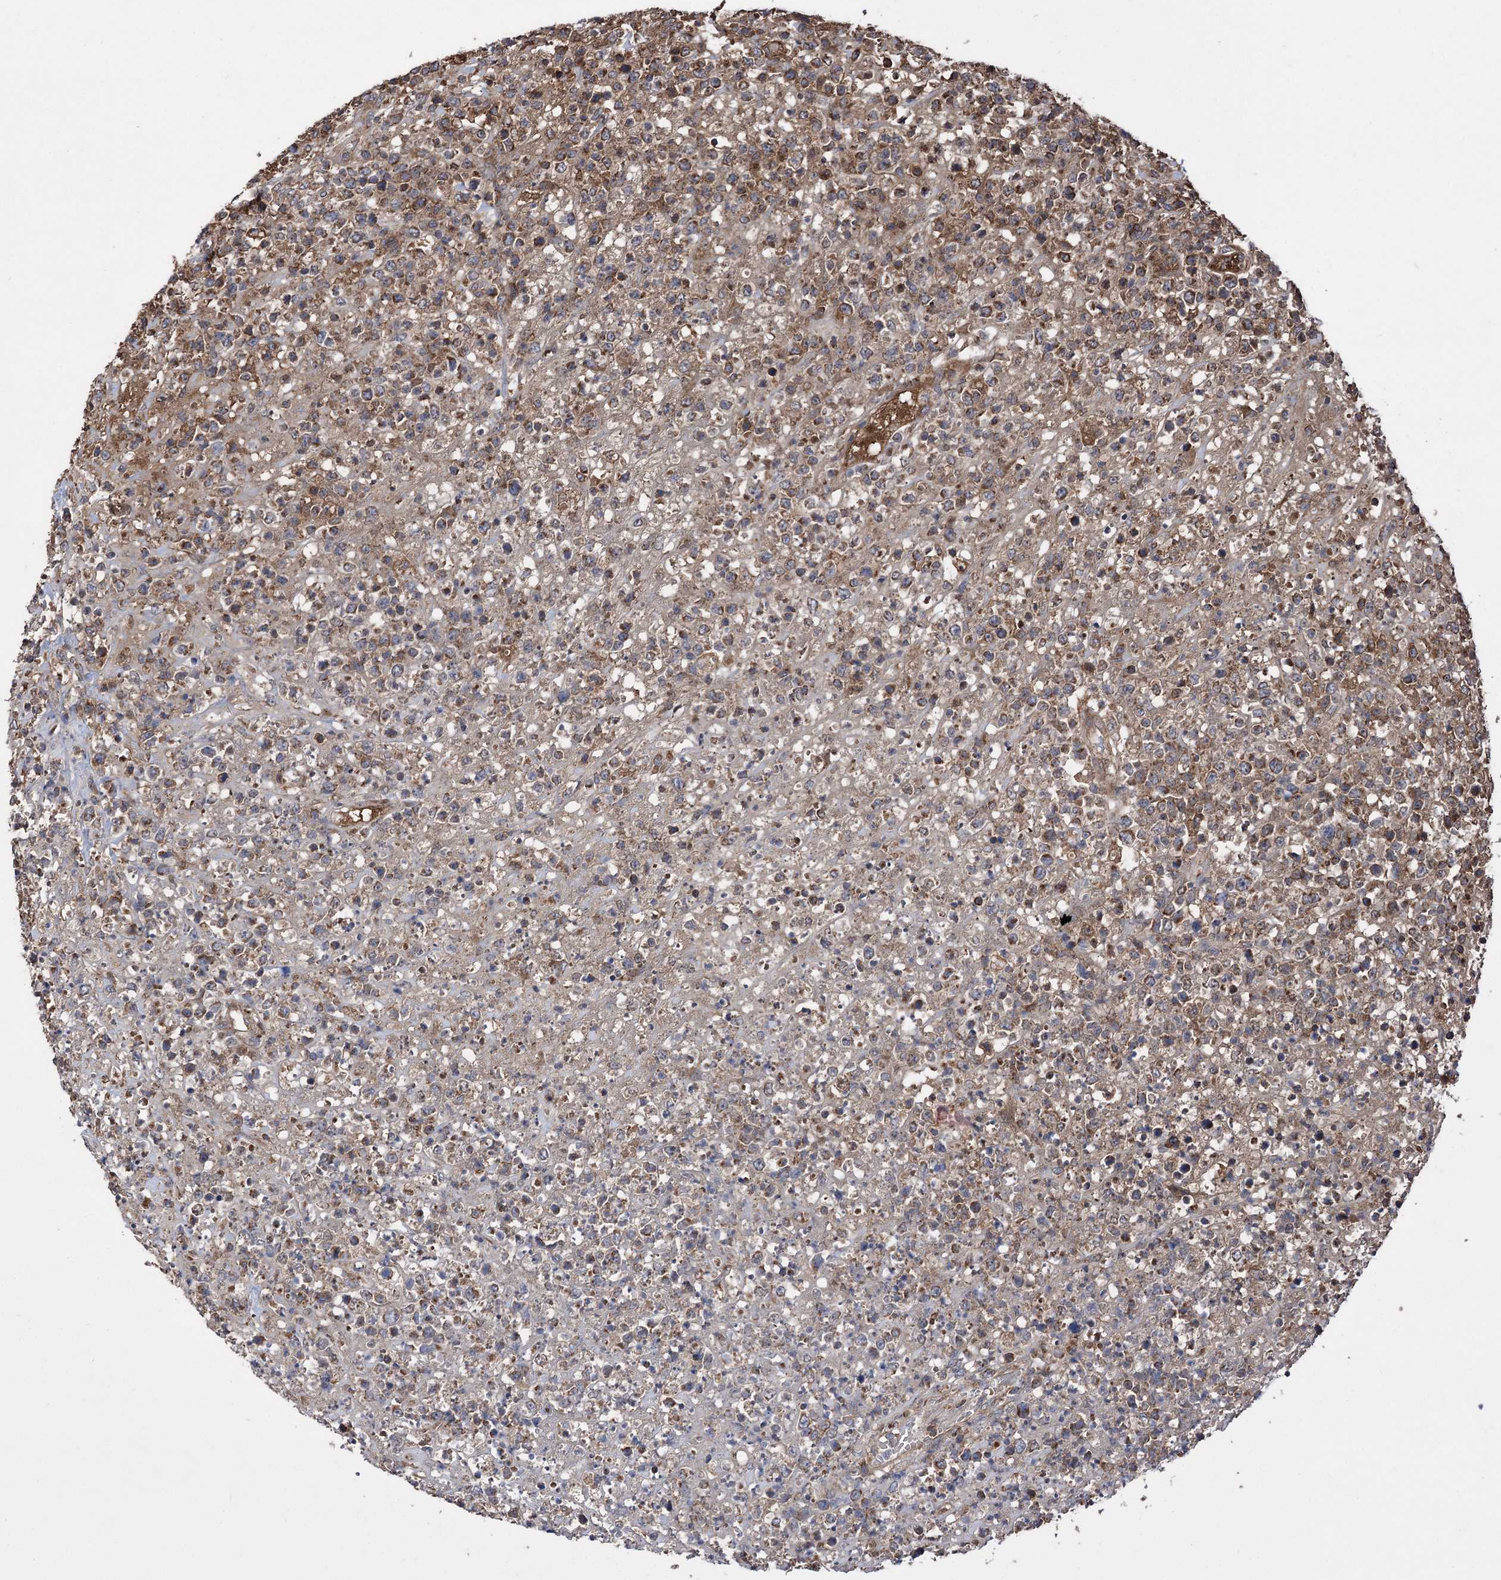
{"staining": {"intensity": "strong", "quantity": ">75%", "location": "cytoplasmic/membranous"}, "tissue": "lymphoma", "cell_type": "Tumor cells", "image_type": "cancer", "snomed": [{"axis": "morphology", "description": "Malignant lymphoma, non-Hodgkin's type, High grade"}, {"axis": "topography", "description": "Colon"}], "caption": "Immunohistochemistry staining of lymphoma, which exhibits high levels of strong cytoplasmic/membranous positivity in about >75% of tumor cells indicating strong cytoplasmic/membranous protein positivity. The staining was performed using DAB (3,3'-diaminobenzidine) (brown) for protein detection and nuclei were counterstained in hematoxylin (blue).", "gene": "RASSF3", "patient": {"sex": "female", "age": 53}}